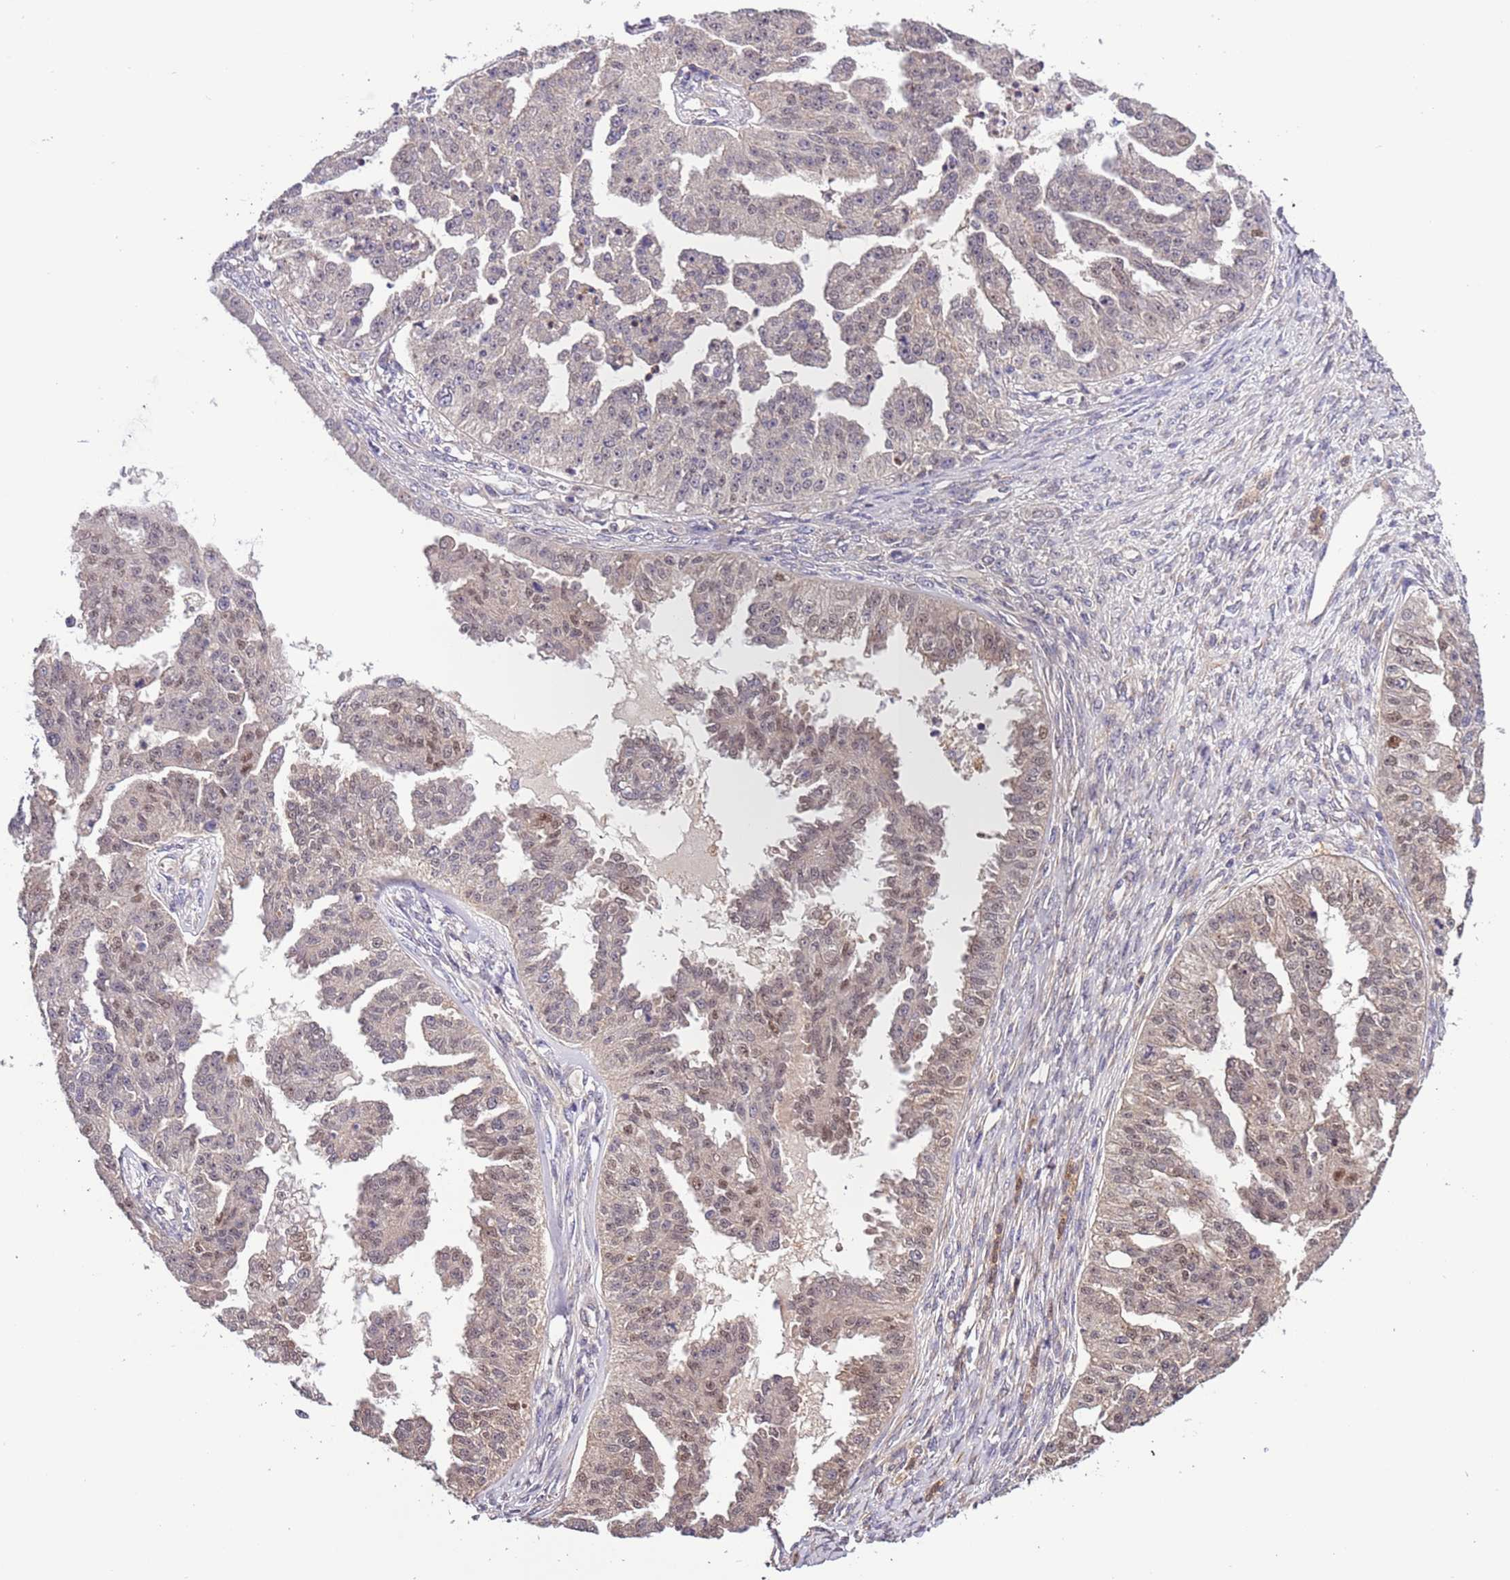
{"staining": {"intensity": "weak", "quantity": "<25%", "location": "nuclear"}, "tissue": "ovarian cancer", "cell_type": "Tumor cells", "image_type": "cancer", "snomed": [{"axis": "morphology", "description": "Cystadenocarcinoma, serous, NOS"}, {"axis": "topography", "description": "Ovary"}], "caption": "Tumor cells are negative for protein expression in human ovarian cancer (serous cystadenocarcinoma). Nuclei are stained in blue.", "gene": "LAMB4", "patient": {"sex": "female", "age": 58}}